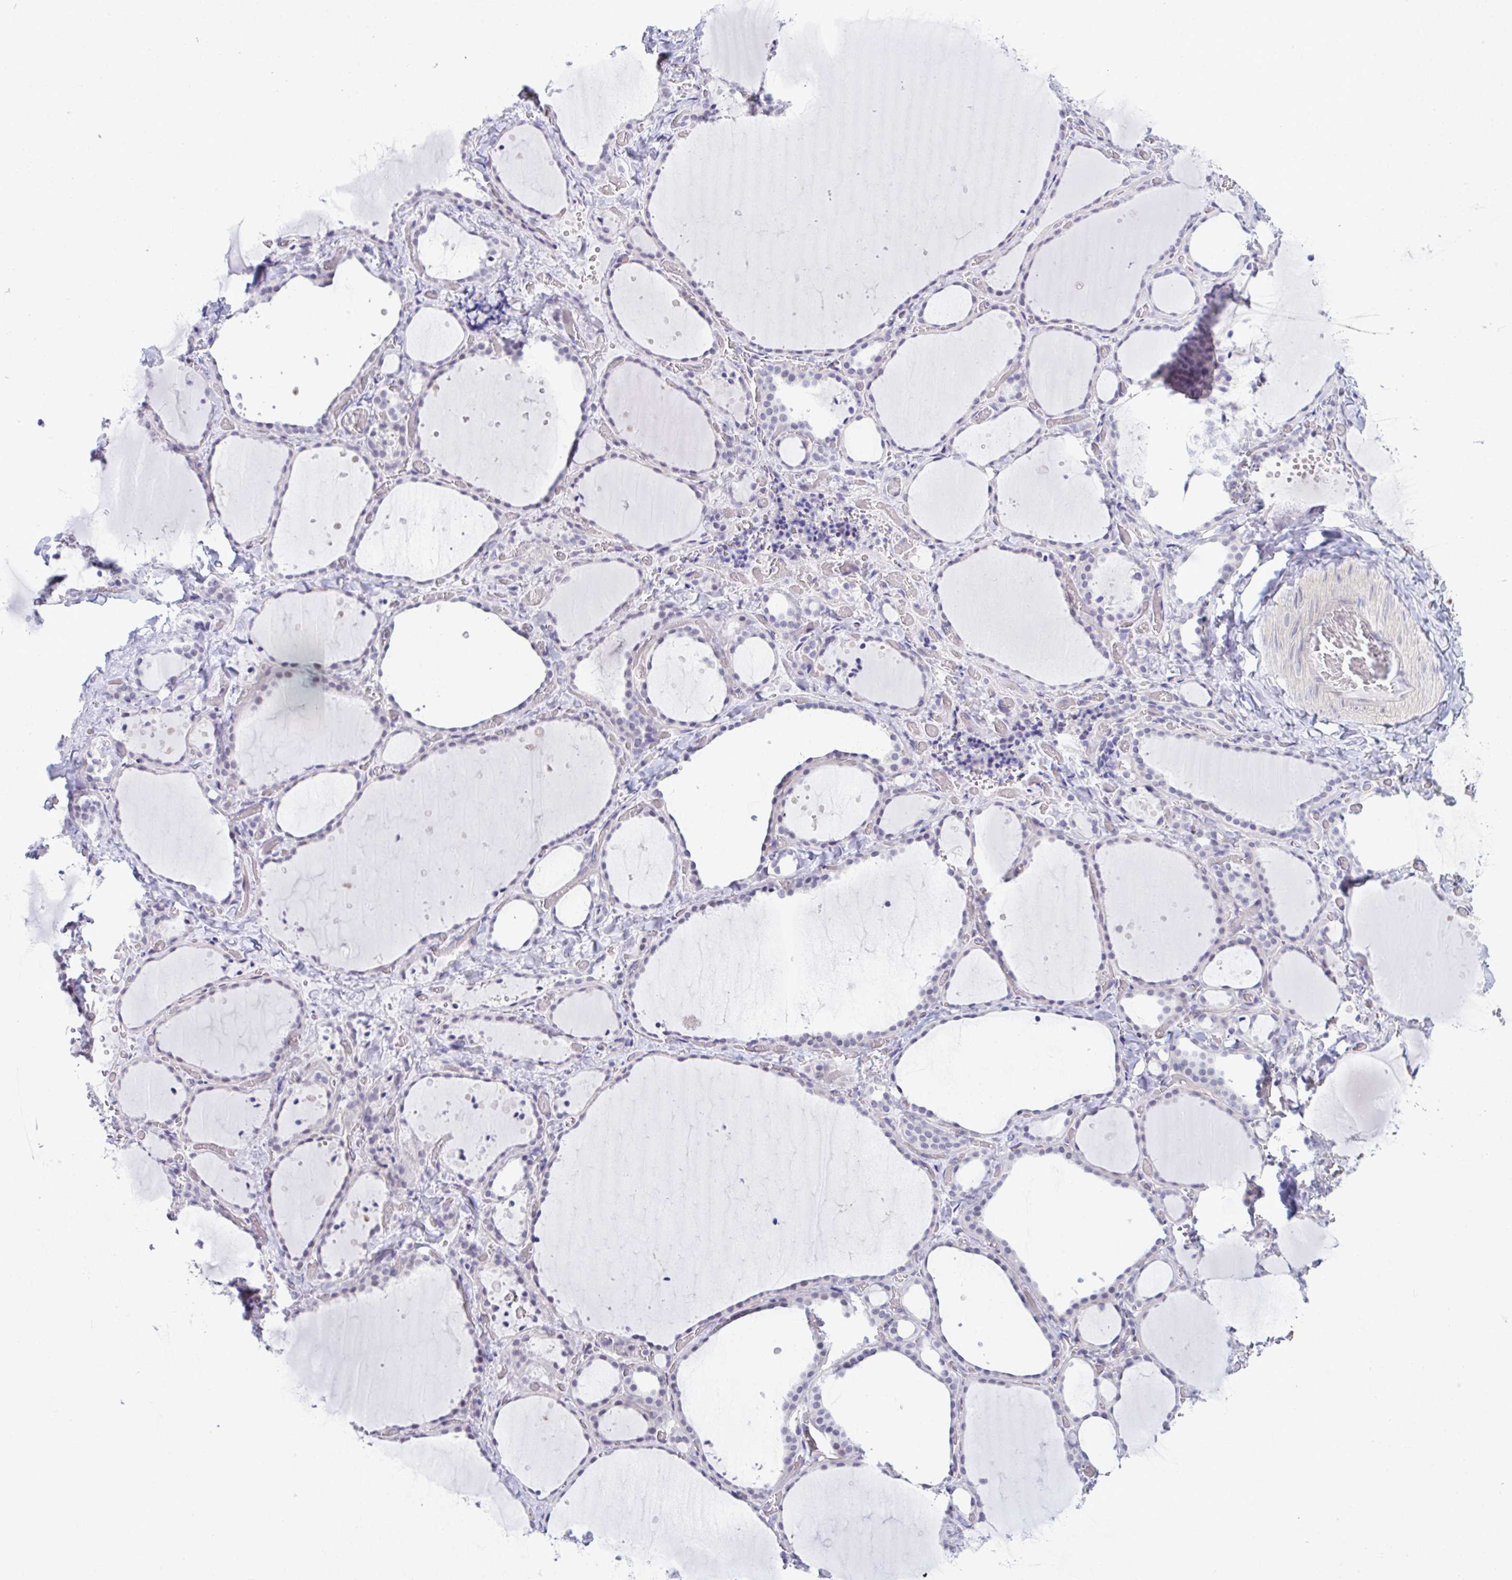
{"staining": {"intensity": "negative", "quantity": "none", "location": "none"}, "tissue": "thyroid gland", "cell_type": "Glandular cells", "image_type": "normal", "snomed": [{"axis": "morphology", "description": "Normal tissue, NOS"}, {"axis": "topography", "description": "Thyroid gland"}], "caption": "This is an immunohistochemistry (IHC) image of normal human thyroid gland. There is no staining in glandular cells.", "gene": "ATP6V0D2", "patient": {"sex": "female", "age": 36}}